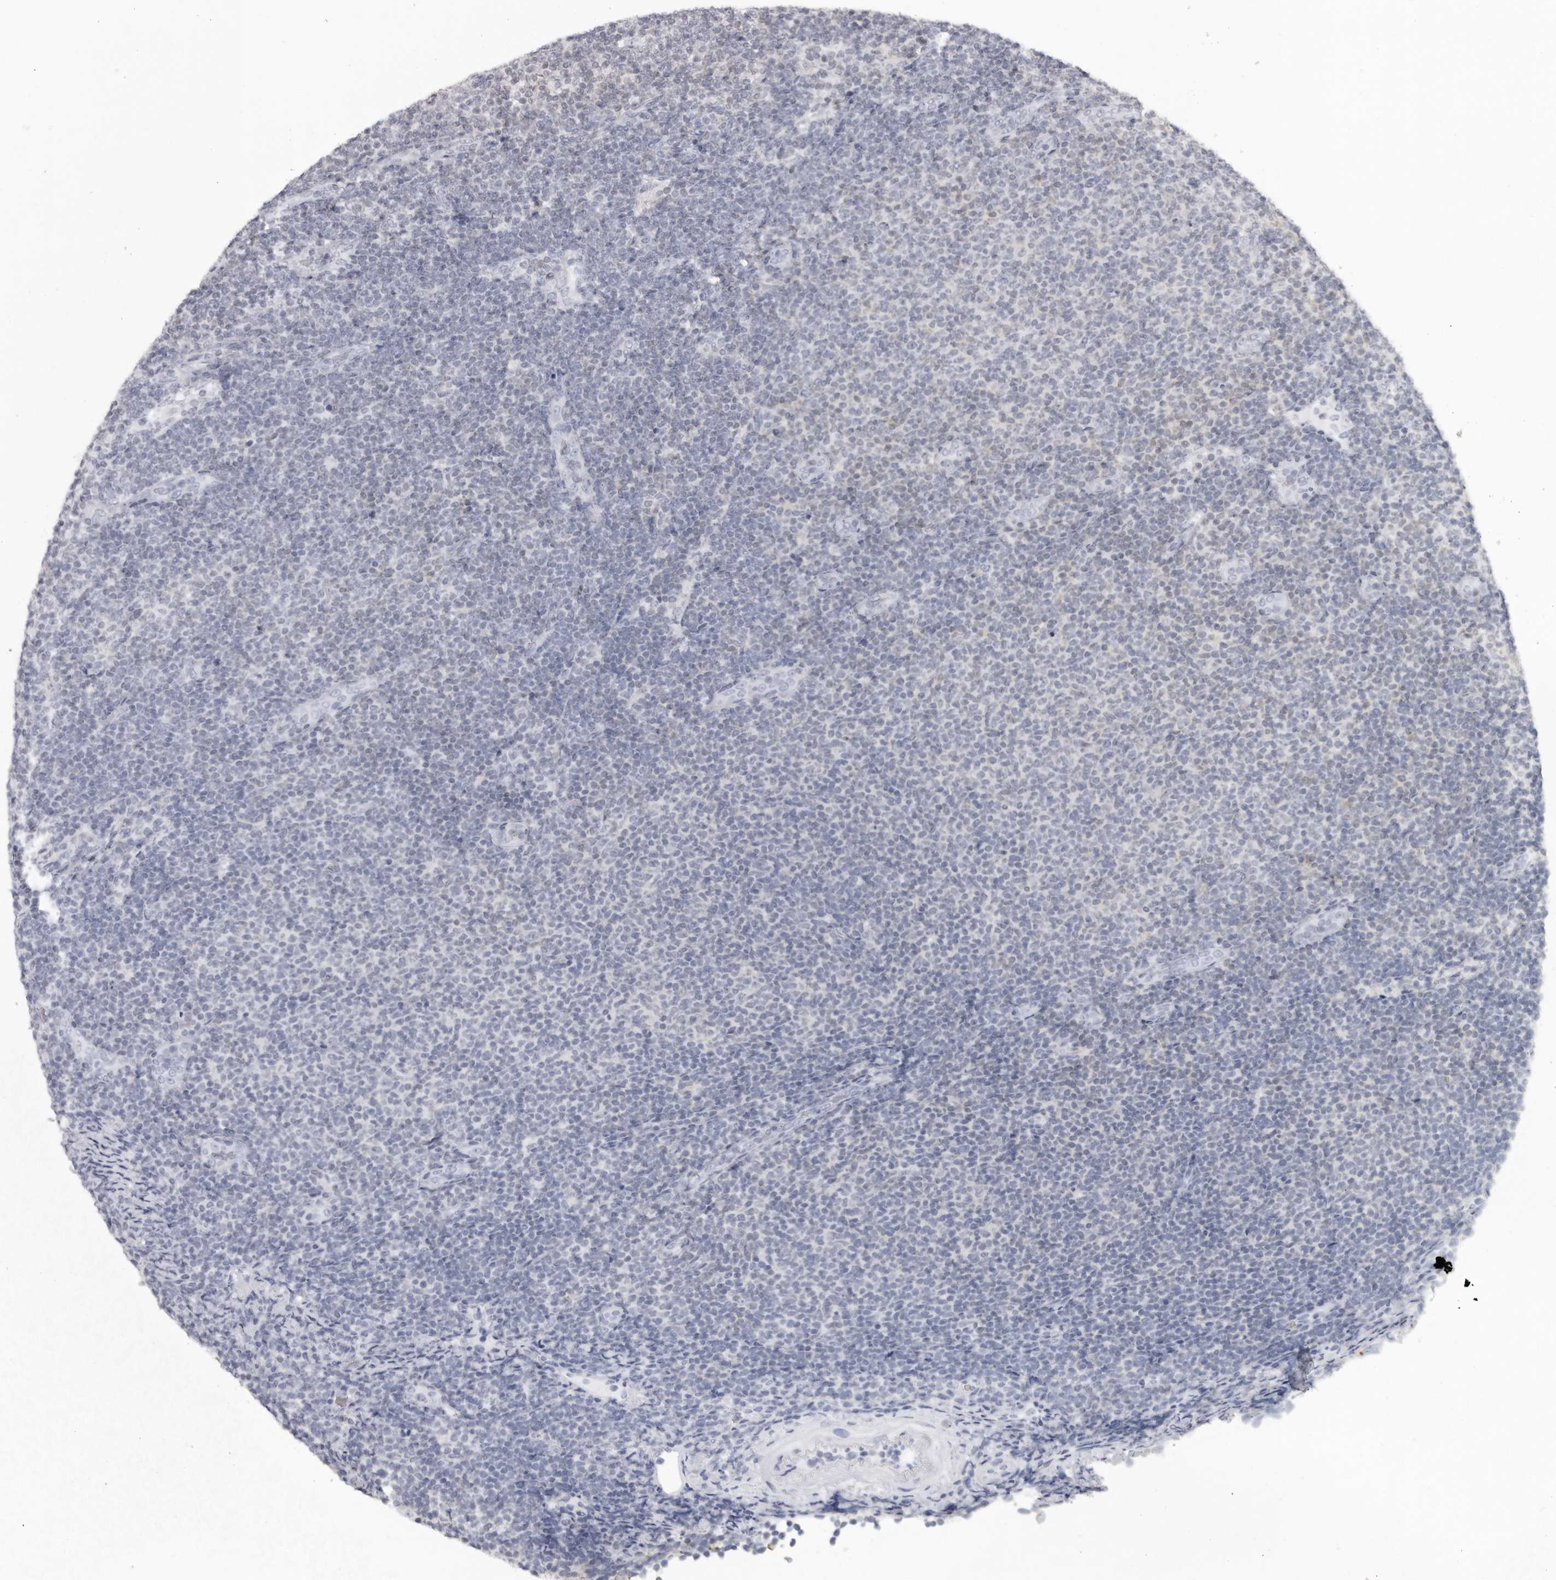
{"staining": {"intensity": "negative", "quantity": "none", "location": "none"}, "tissue": "lymphoma", "cell_type": "Tumor cells", "image_type": "cancer", "snomed": [{"axis": "morphology", "description": "Malignant lymphoma, non-Hodgkin's type, Low grade"}, {"axis": "topography", "description": "Lymph node"}], "caption": "This histopathology image is of malignant lymphoma, non-Hodgkin's type (low-grade) stained with immunohistochemistry (IHC) to label a protein in brown with the nuclei are counter-stained blue. There is no positivity in tumor cells.", "gene": "EPB41", "patient": {"sex": "male", "age": 66}}